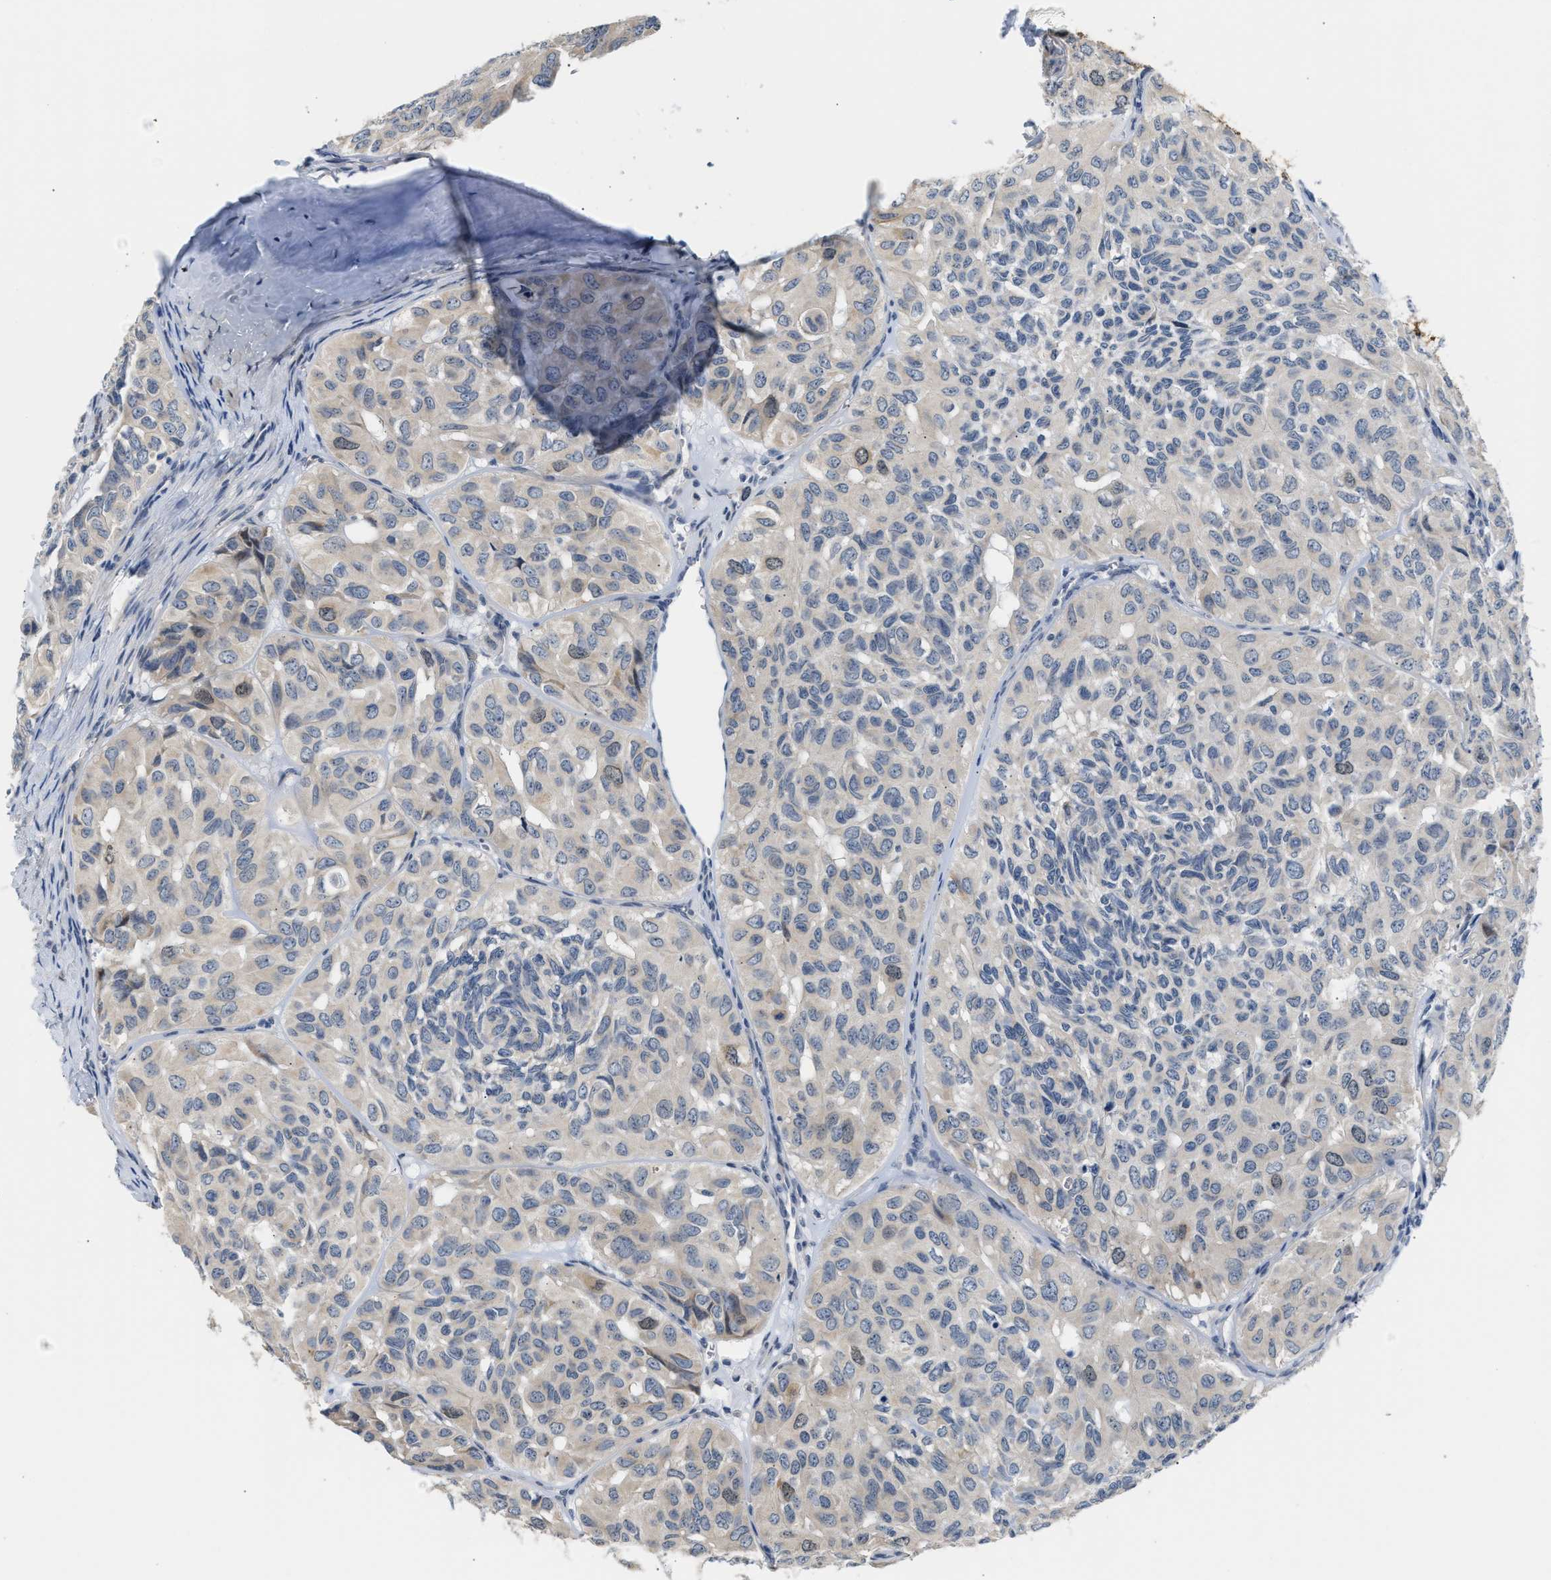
{"staining": {"intensity": "weak", "quantity": "<25%", "location": "cytoplasmic/membranous"}, "tissue": "head and neck cancer", "cell_type": "Tumor cells", "image_type": "cancer", "snomed": [{"axis": "morphology", "description": "Adenocarcinoma, NOS"}, {"axis": "topography", "description": "Salivary gland, NOS"}, {"axis": "topography", "description": "Head-Neck"}], "caption": "Head and neck adenocarcinoma was stained to show a protein in brown. There is no significant staining in tumor cells.", "gene": "CLGN", "patient": {"sex": "female", "age": 76}}